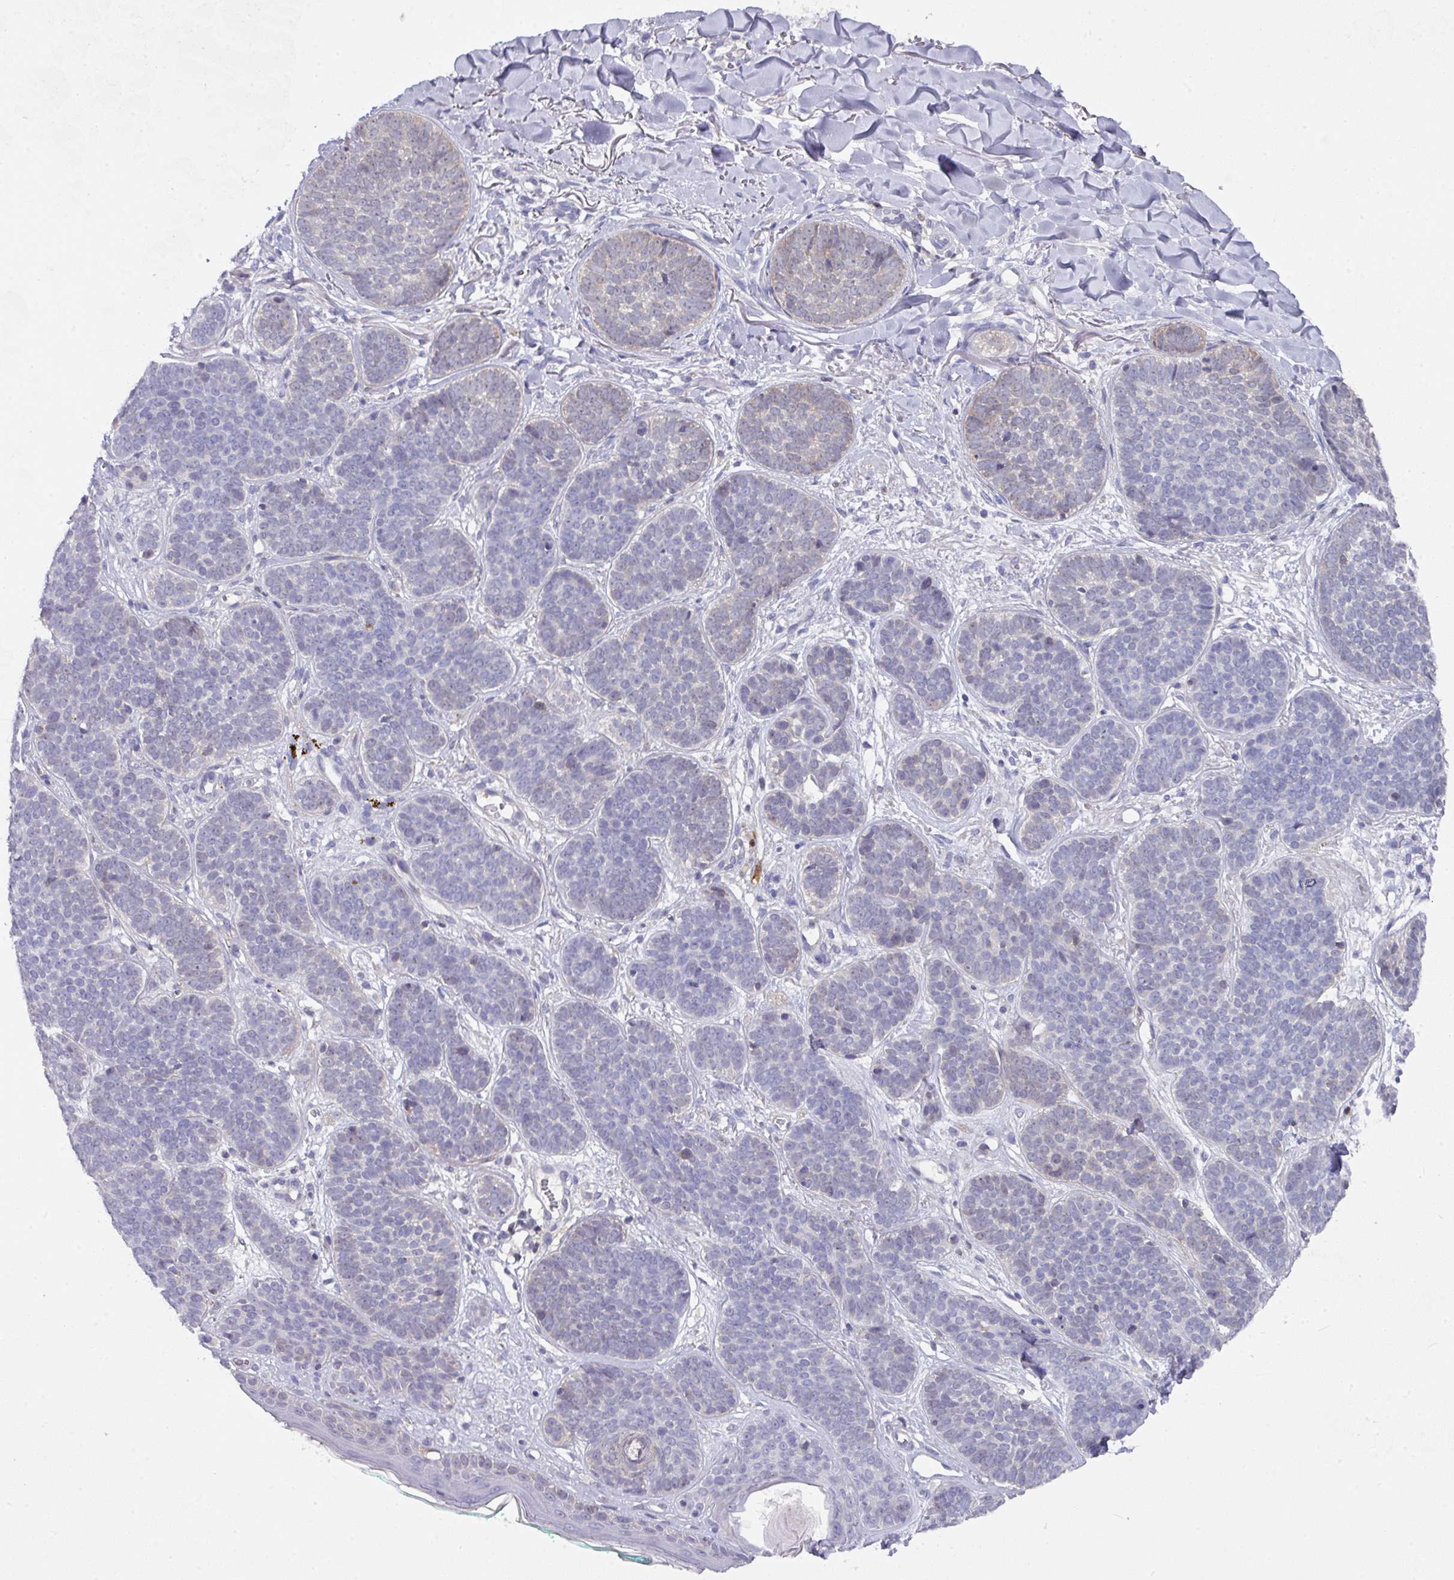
{"staining": {"intensity": "weak", "quantity": "<25%", "location": "cytoplasmic/membranous"}, "tissue": "skin cancer", "cell_type": "Tumor cells", "image_type": "cancer", "snomed": [{"axis": "morphology", "description": "Basal cell carcinoma"}, {"axis": "topography", "description": "Skin"}, {"axis": "topography", "description": "Skin of neck"}, {"axis": "topography", "description": "Skin of shoulder"}, {"axis": "topography", "description": "Skin of back"}], "caption": "DAB immunohistochemical staining of human skin cancer (basal cell carcinoma) reveals no significant staining in tumor cells.", "gene": "DCAF12L2", "patient": {"sex": "male", "age": 80}}